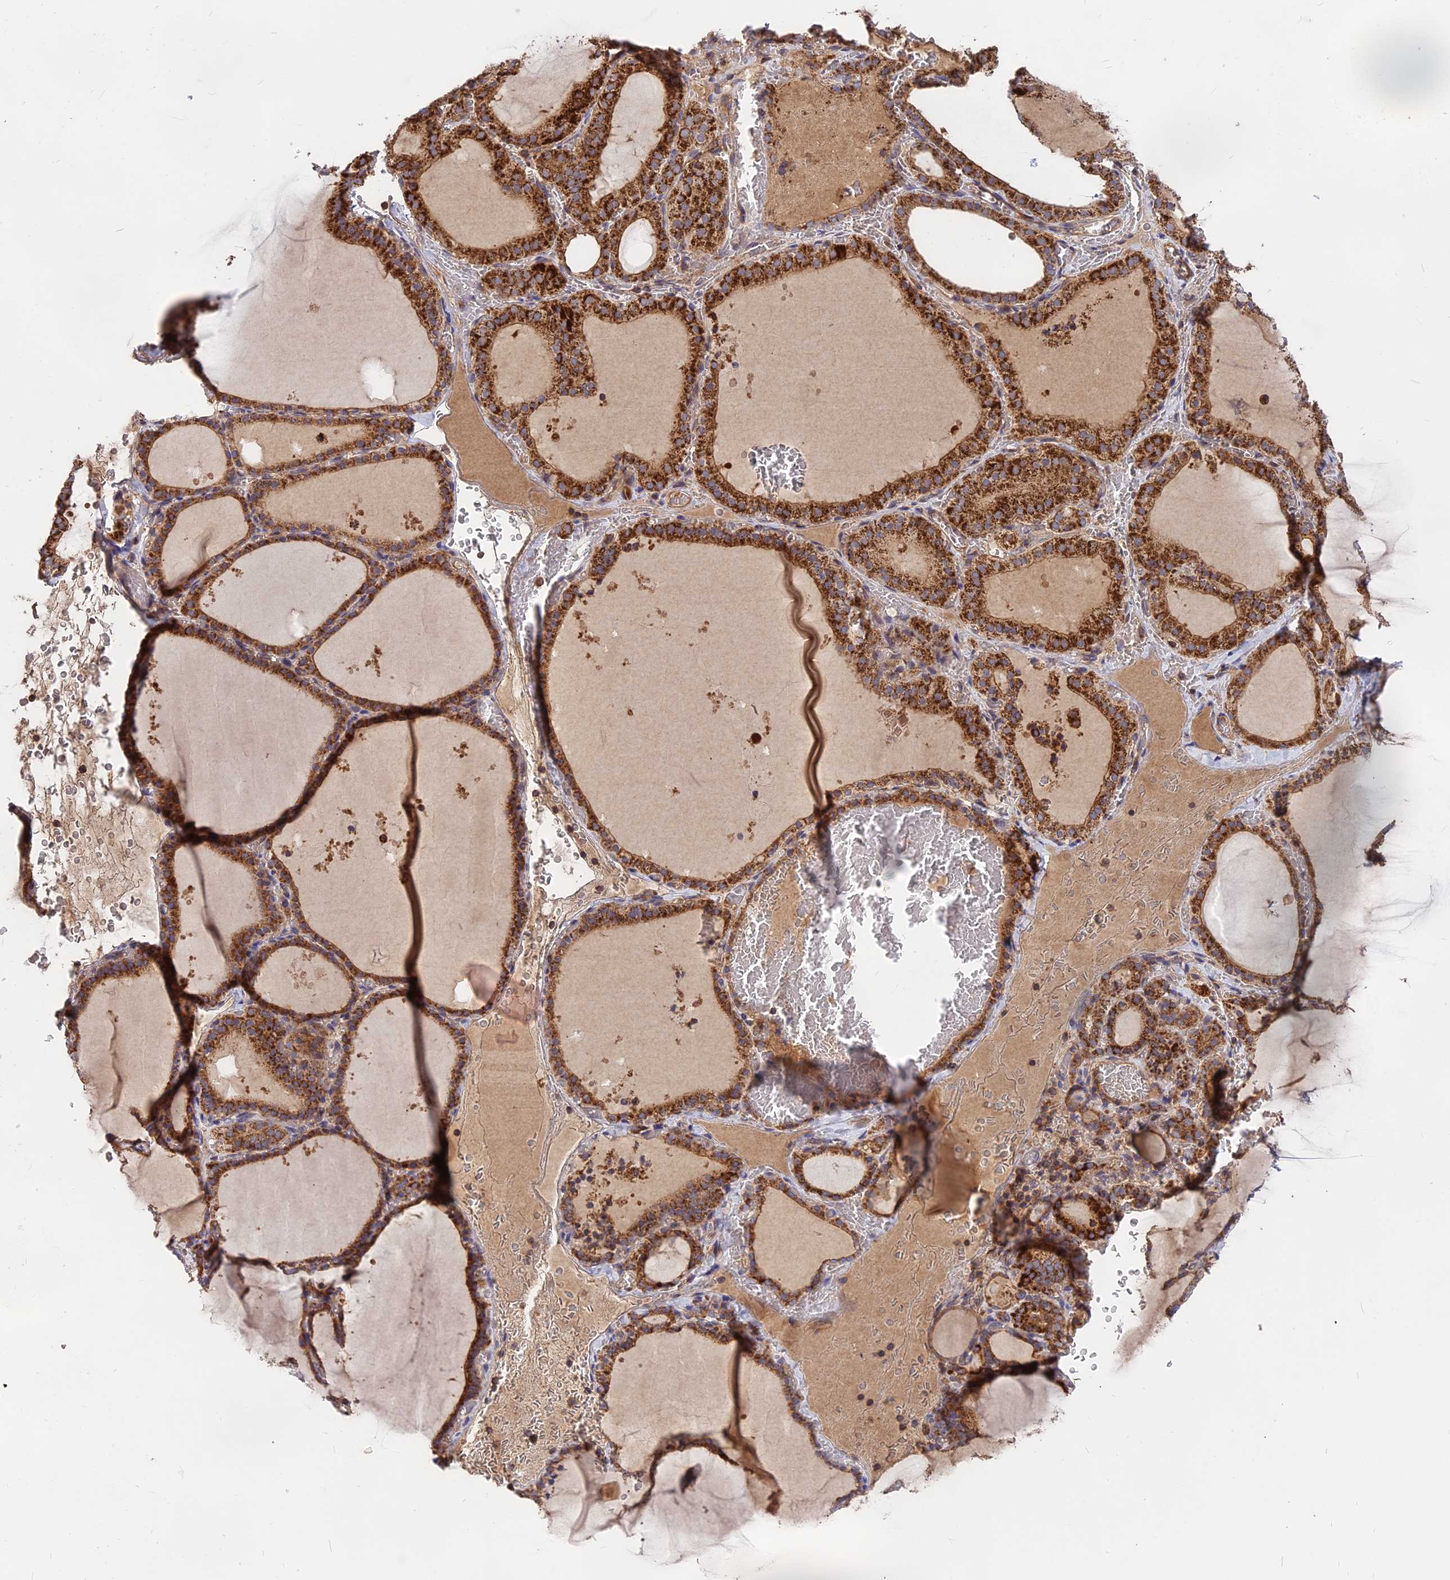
{"staining": {"intensity": "strong", "quantity": ">75%", "location": "cytoplasmic/membranous"}, "tissue": "thyroid gland", "cell_type": "Glandular cells", "image_type": "normal", "snomed": [{"axis": "morphology", "description": "Normal tissue, NOS"}, {"axis": "topography", "description": "Thyroid gland"}], "caption": "DAB immunohistochemical staining of unremarkable thyroid gland displays strong cytoplasmic/membranous protein expression in about >75% of glandular cells.", "gene": "NUDT8", "patient": {"sex": "female", "age": 39}}